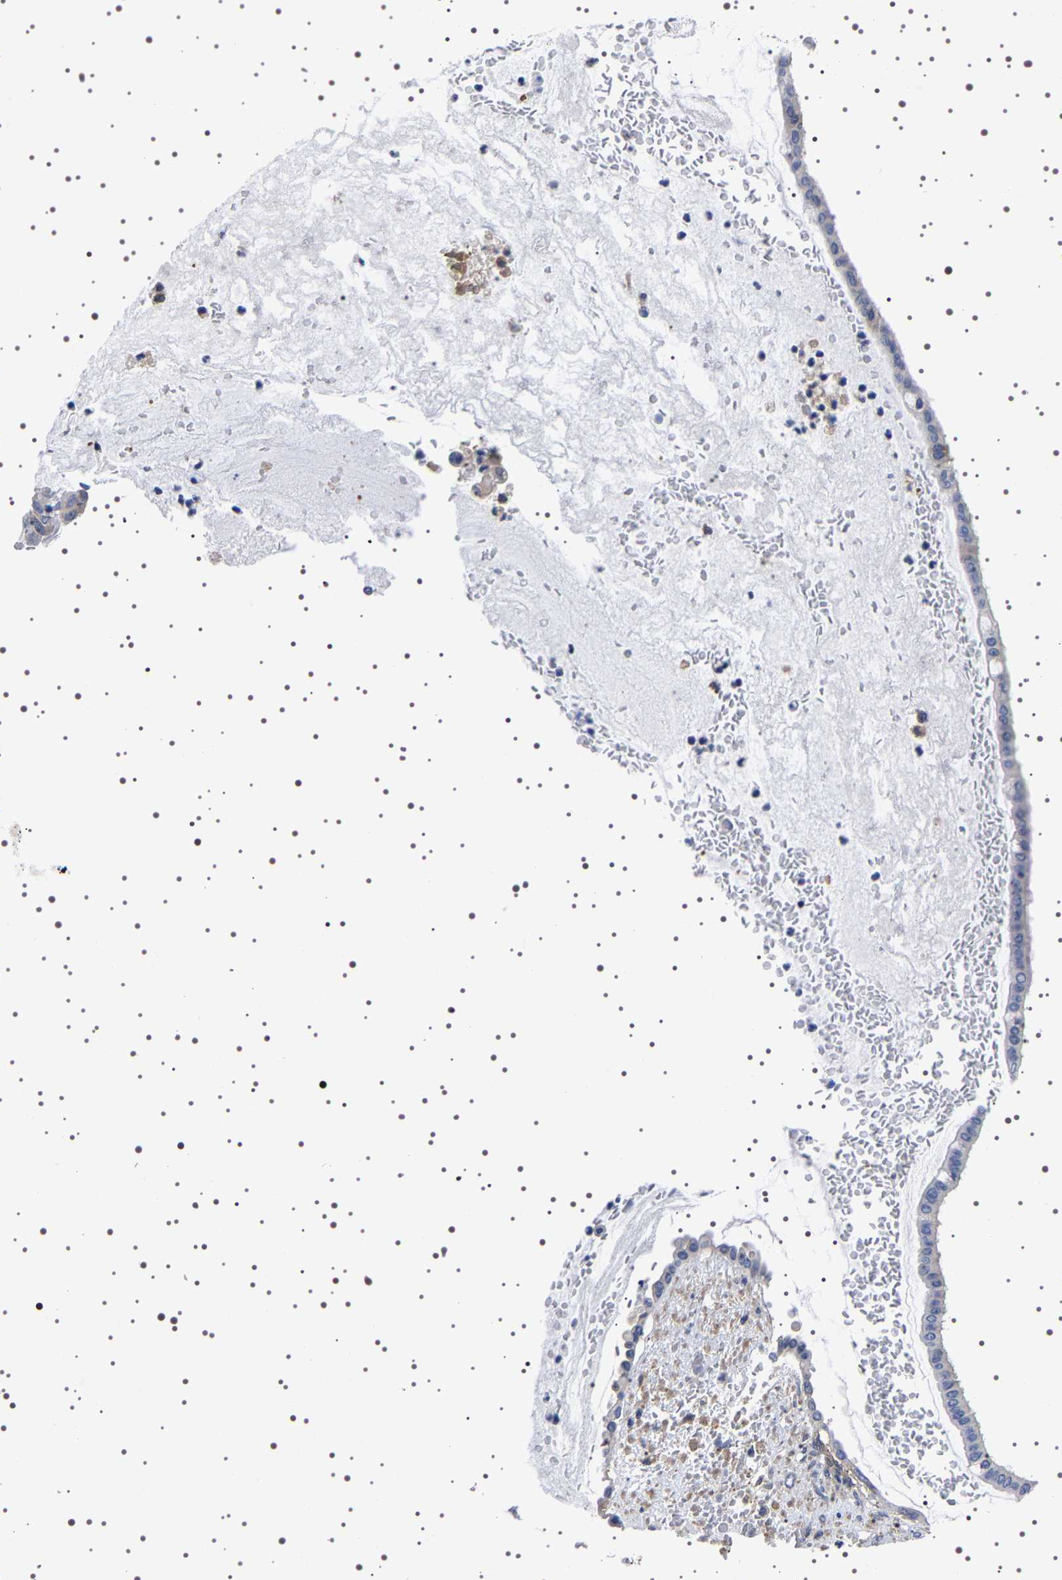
{"staining": {"intensity": "negative", "quantity": "none", "location": "none"}, "tissue": "ovarian cancer", "cell_type": "Tumor cells", "image_type": "cancer", "snomed": [{"axis": "morphology", "description": "Cystadenocarcinoma, mucinous, NOS"}, {"axis": "topography", "description": "Ovary"}], "caption": "Tumor cells are negative for protein expression in human ovarian cancer.", "gene": "DARS1", "patient": {"sex": "female", "age": 73}}